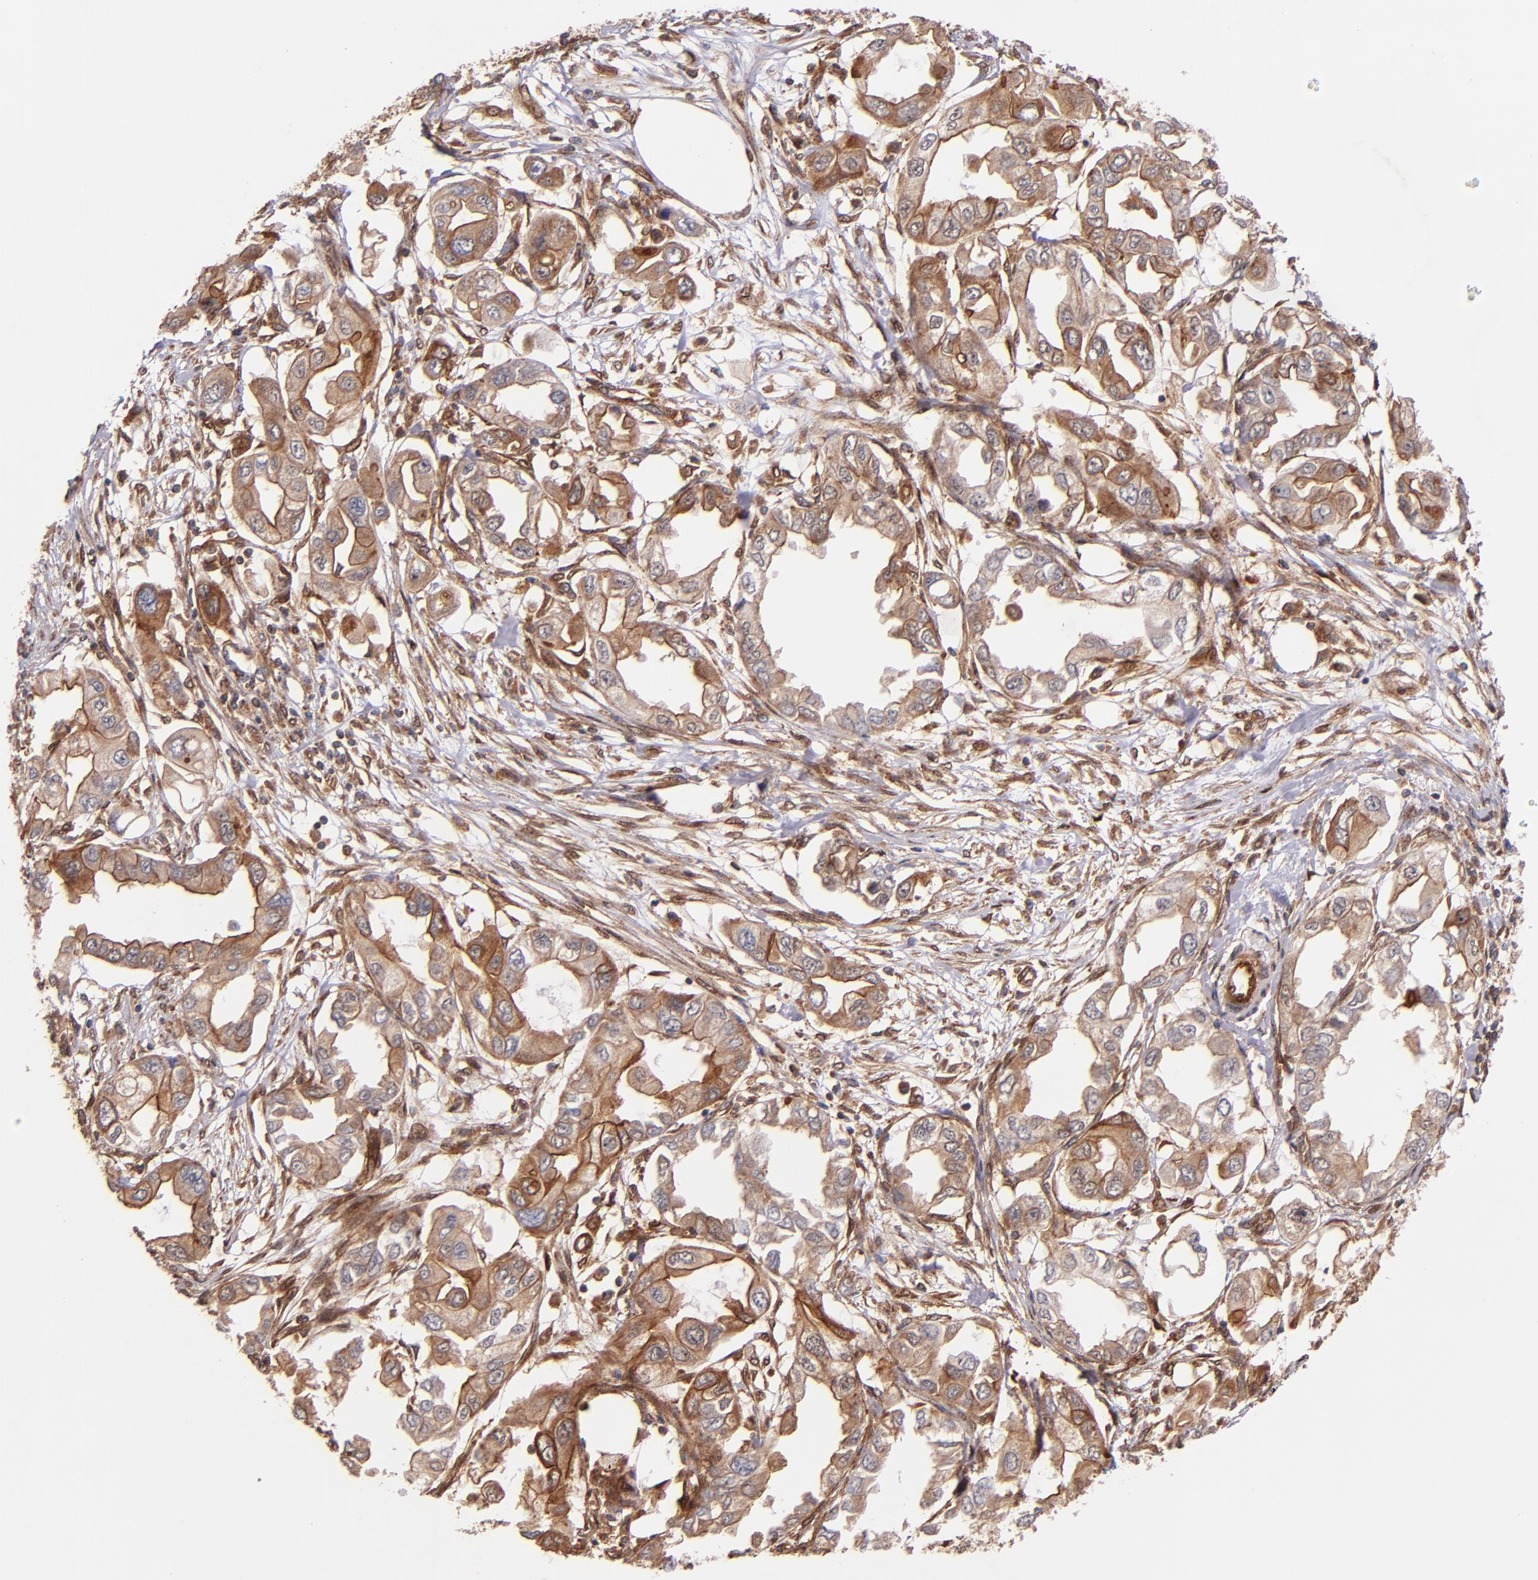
{"staining": {"intensity": "strong", "quantity": ">75%", "location": "cytoplasmic/membranous"}, "tissue": "endometrial cancer", "cell_type": "Tumor cells", "image_type": "cancer", "snomed": [{"axis": "morphology", "description": "Adenocarcinoma, NOS"}, {"axis": "topography", "description": "Endometrium"}], "caption": "Endometrial adenocarcinoma stained for a protein reveals strong cytoplasmic/membranous positivity in tumor cells. The protein of interest is stained brown, and the nuclei are stained in blue (DAB IHC with brightfield microscopy, high magnification).", "gene": "STX8", "patient": {"sex": "female", "age": 67}}